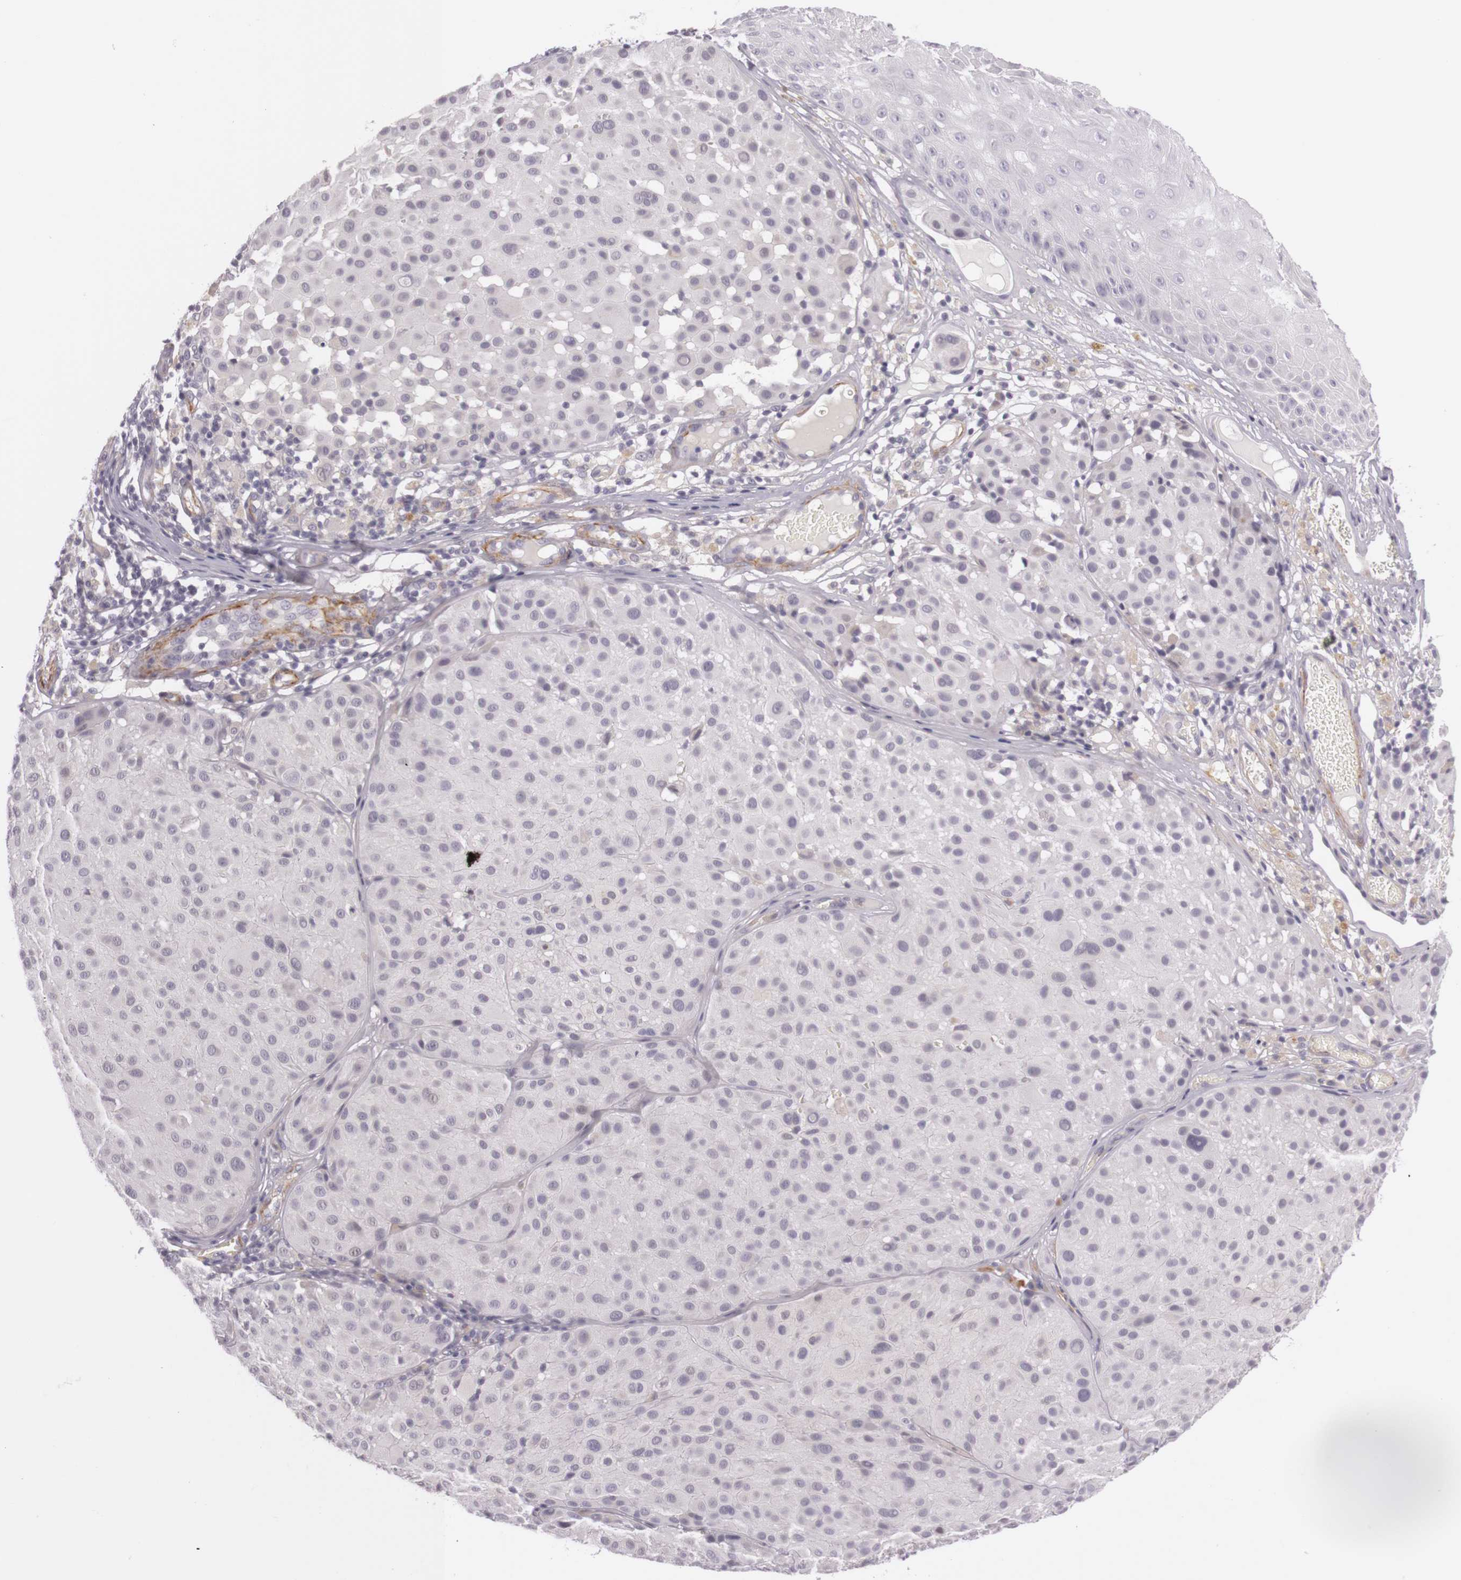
{"staining": {"intensity": "negative", "quantity": "none", "location": "none"}, "tissue": "melanoma", "cell_type": "Tumor cells", "image_type": "cancer", "snomed": [{"axis": "morphology", "description": "Malignant melanoma, NOS"}, {"axis": "topography", "description": "Skin"}], "caption": "An image of human malignant melanoma is negative for staining in tumor cells.", "gene": "CNTN2", "patient": {"sex": "male", "age": 36}}